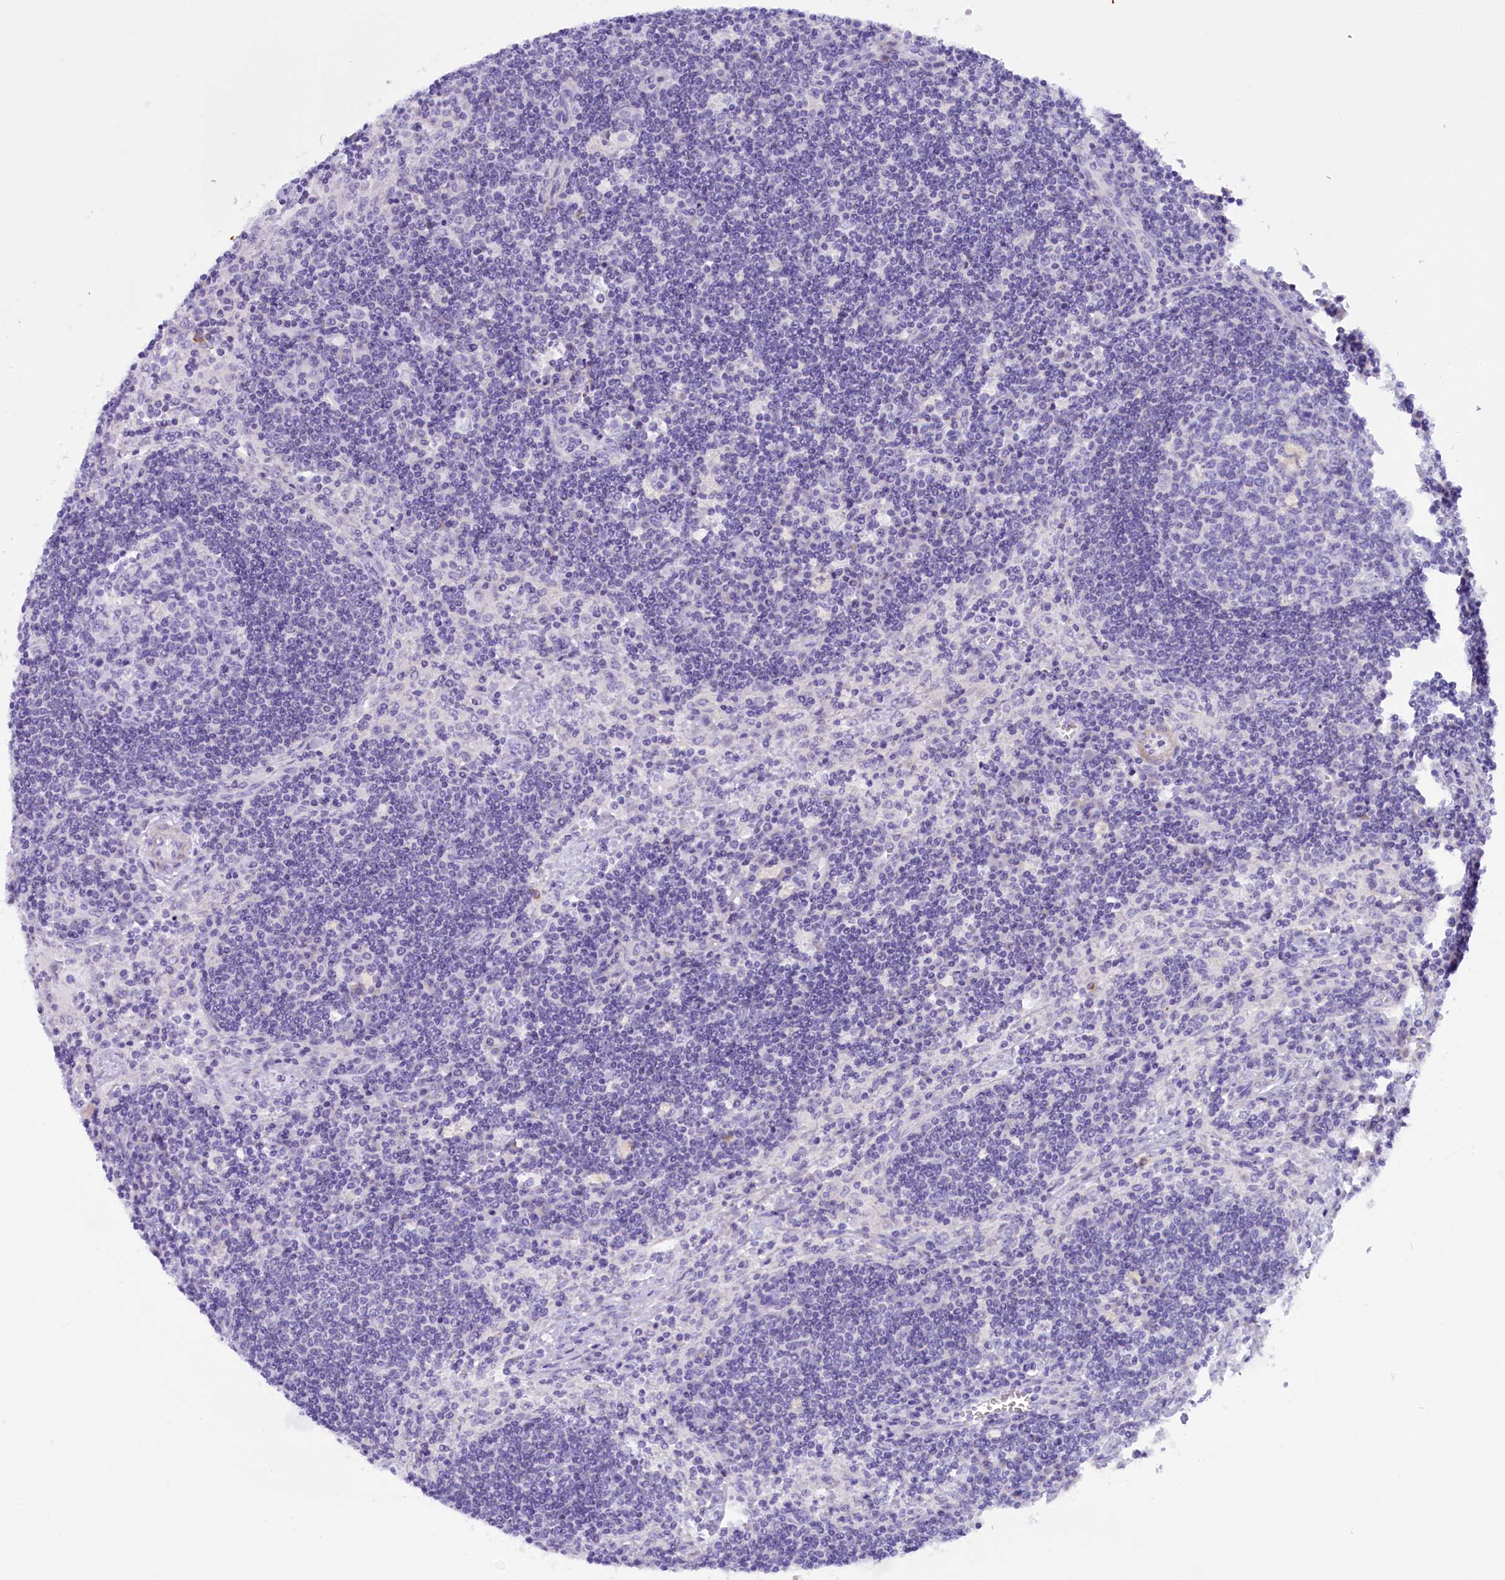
{"staining": {"intensity": "negative", "quantity": "none", "location": "none"}, "tissue": "lymph node", "cell_type": "Germinal center cells", "image_type": "normal", "snomed": [{"axis": "morphology", "description": "Normal tissue, NOS"}, {"axis": "topography", "description": "Lymph node"}], "caption": "High power microscopy image of an immunohistochemistry photomicrograph of benign lymph node, revealing no significant expression in germinal center cells. (IHC, brightfield microscopy, high magnification).", "gene": "RTTN", "patient": {"sex": "male", "age": 58}}